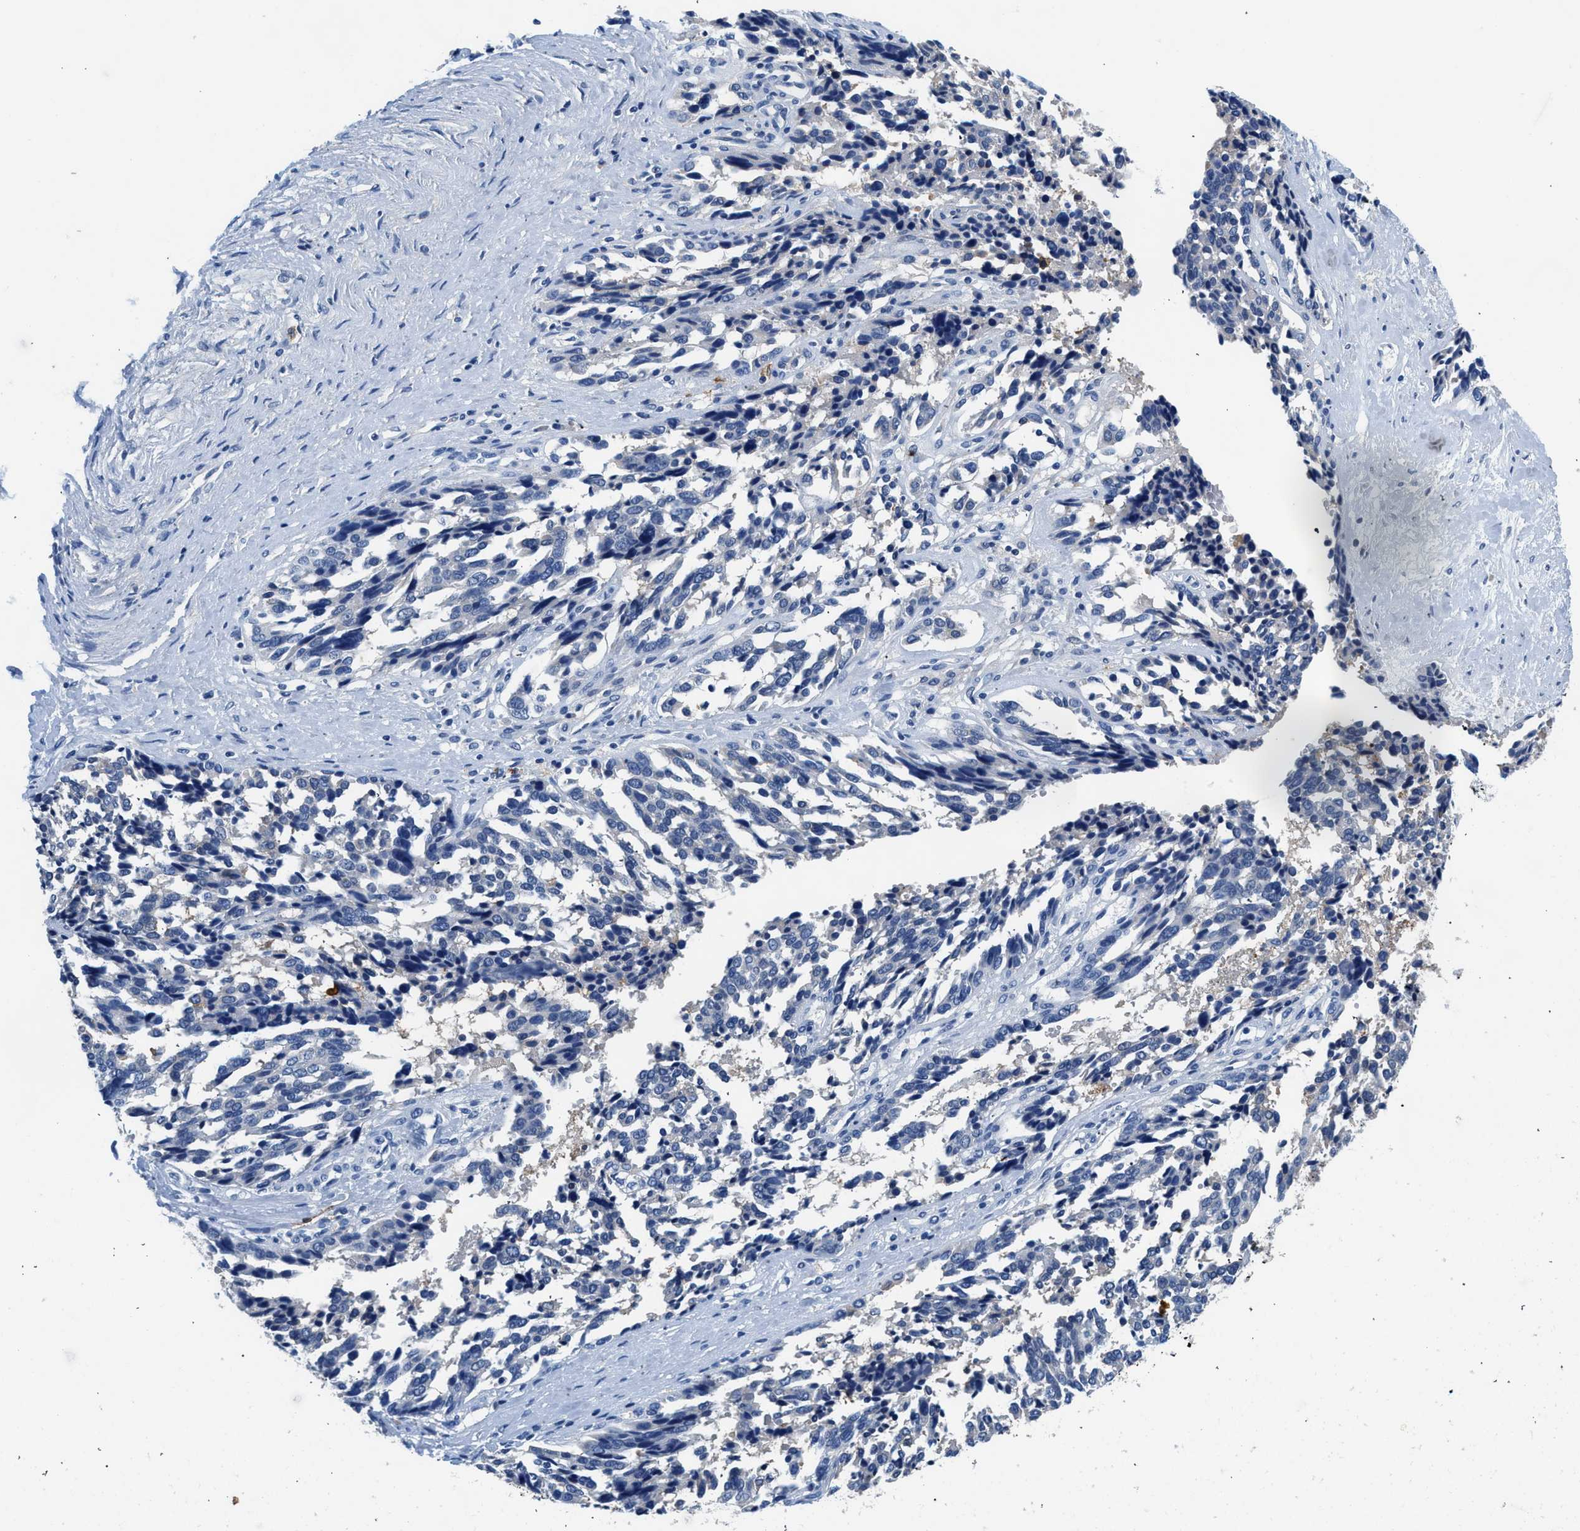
{"staining": {"intensity": "negative", "quantity": "none", "location": "none"}, "tissue": "ovarian cancer", "cell_type": "Tumor cells", "image_type": "cancer", "snomed": [{"axis": "morphology", "description": "Cystadenocarcinoma, serous, NOS"}, {"axis": "topography", "description": "Ovary"}], "caption": "Tumor cells show no significant expression in ovarian cancer (serous cystadenocarcinoma). (DAB (3,3'-diaminobenzidine) IHC, high magnification).", "gene": "FADS6", "patient": {"sex": "female", "age": 44}}